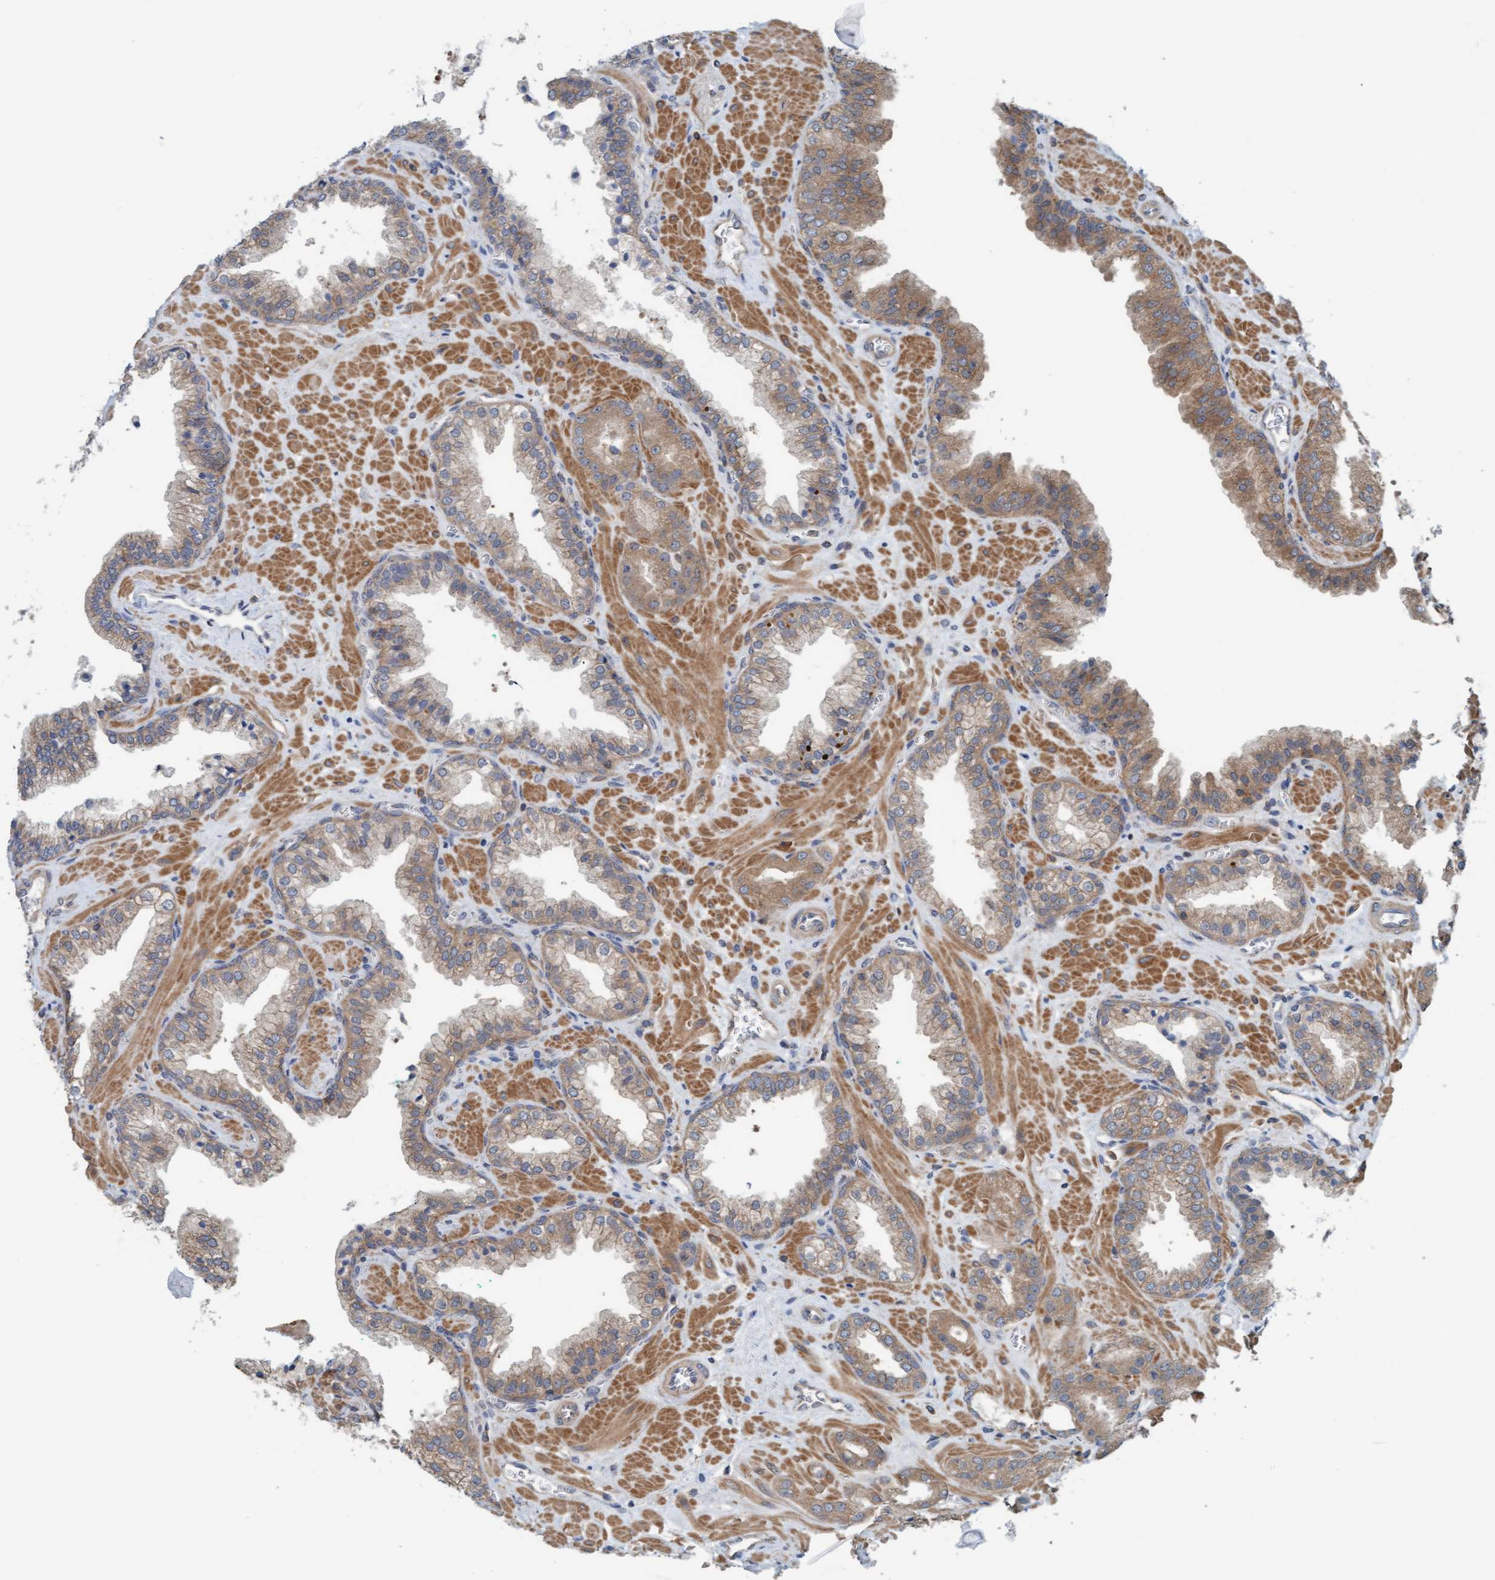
{"staining": {"intensity": "moderate", "quantity": "25%-75%", "location": "cytoplasmic/membranous"}, "tissue": "prostate cancer", "cell_type": "Tumor cells", "image_type": "cancer", "snomed": [{"axis": "morphology", "description": "Adenocarcinoma, Low grade"}, {"axis": "topography", "description": "Prostate"}], "caption": "Low-grade adenocarcinoma (prostate) stained for a protein displays moderate cytoplasmic/membranous positivity in tumor cells.", "gene": "UBAP1", "patient": {"sex": "male", "age": 71}}